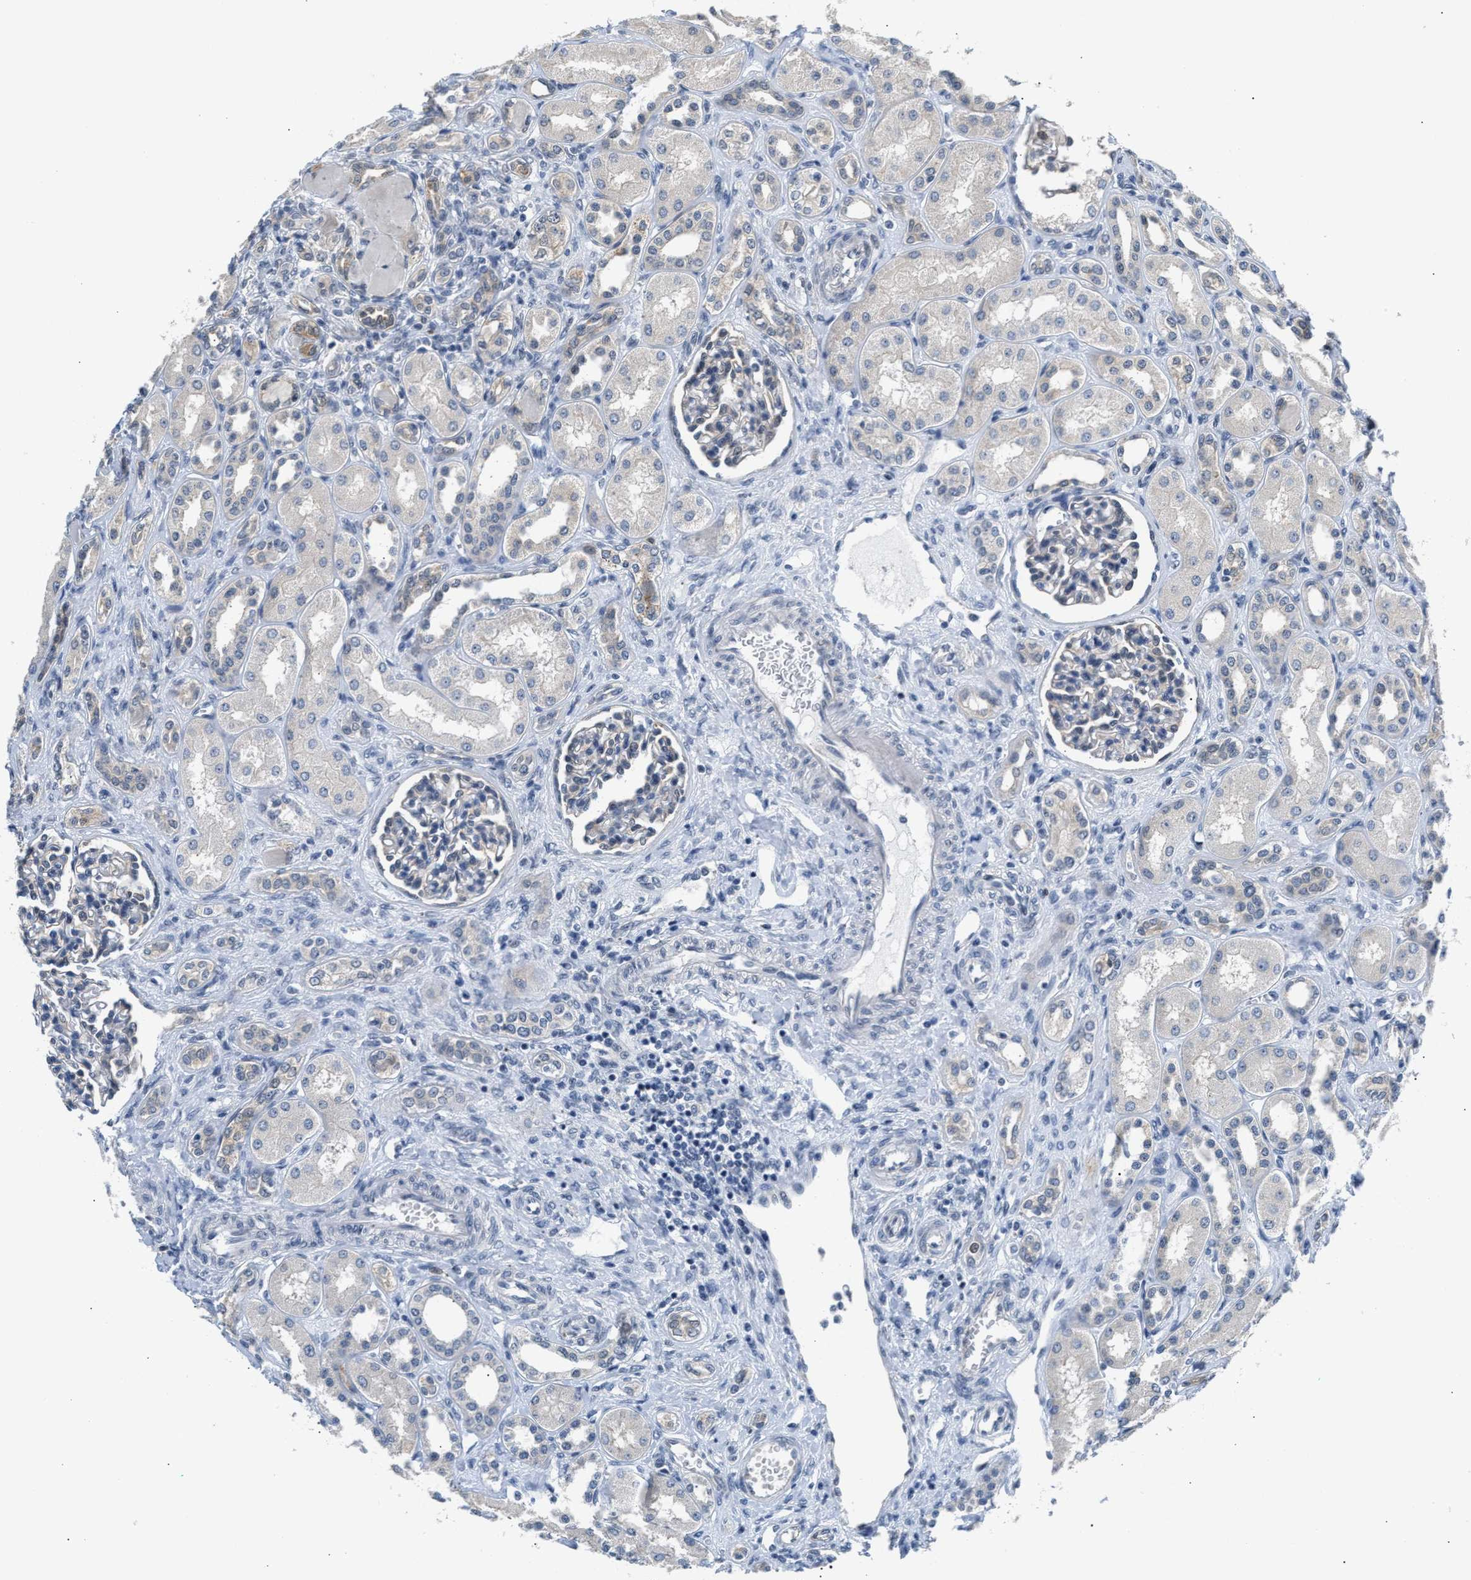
{"staining": {"intensity": "negative", "quantity": "none", "location": "none"}, "tissue": "kidney", "cell_type": "Cells in glomeruli", "image_type": "normal", "snomed": [{"axis": "morphology", "description": "Normal tissue, NOS"}, {"axis": "topography", "description": "Kidney"}], "caption": "DAB (3,3'-diaminobenzidine) immunohistochemical staining of benign kidney exhibits no significant staining in cells in glomeruli.", "gene": "PPM1H", "patient": {"sex": "male", "age": 7}}